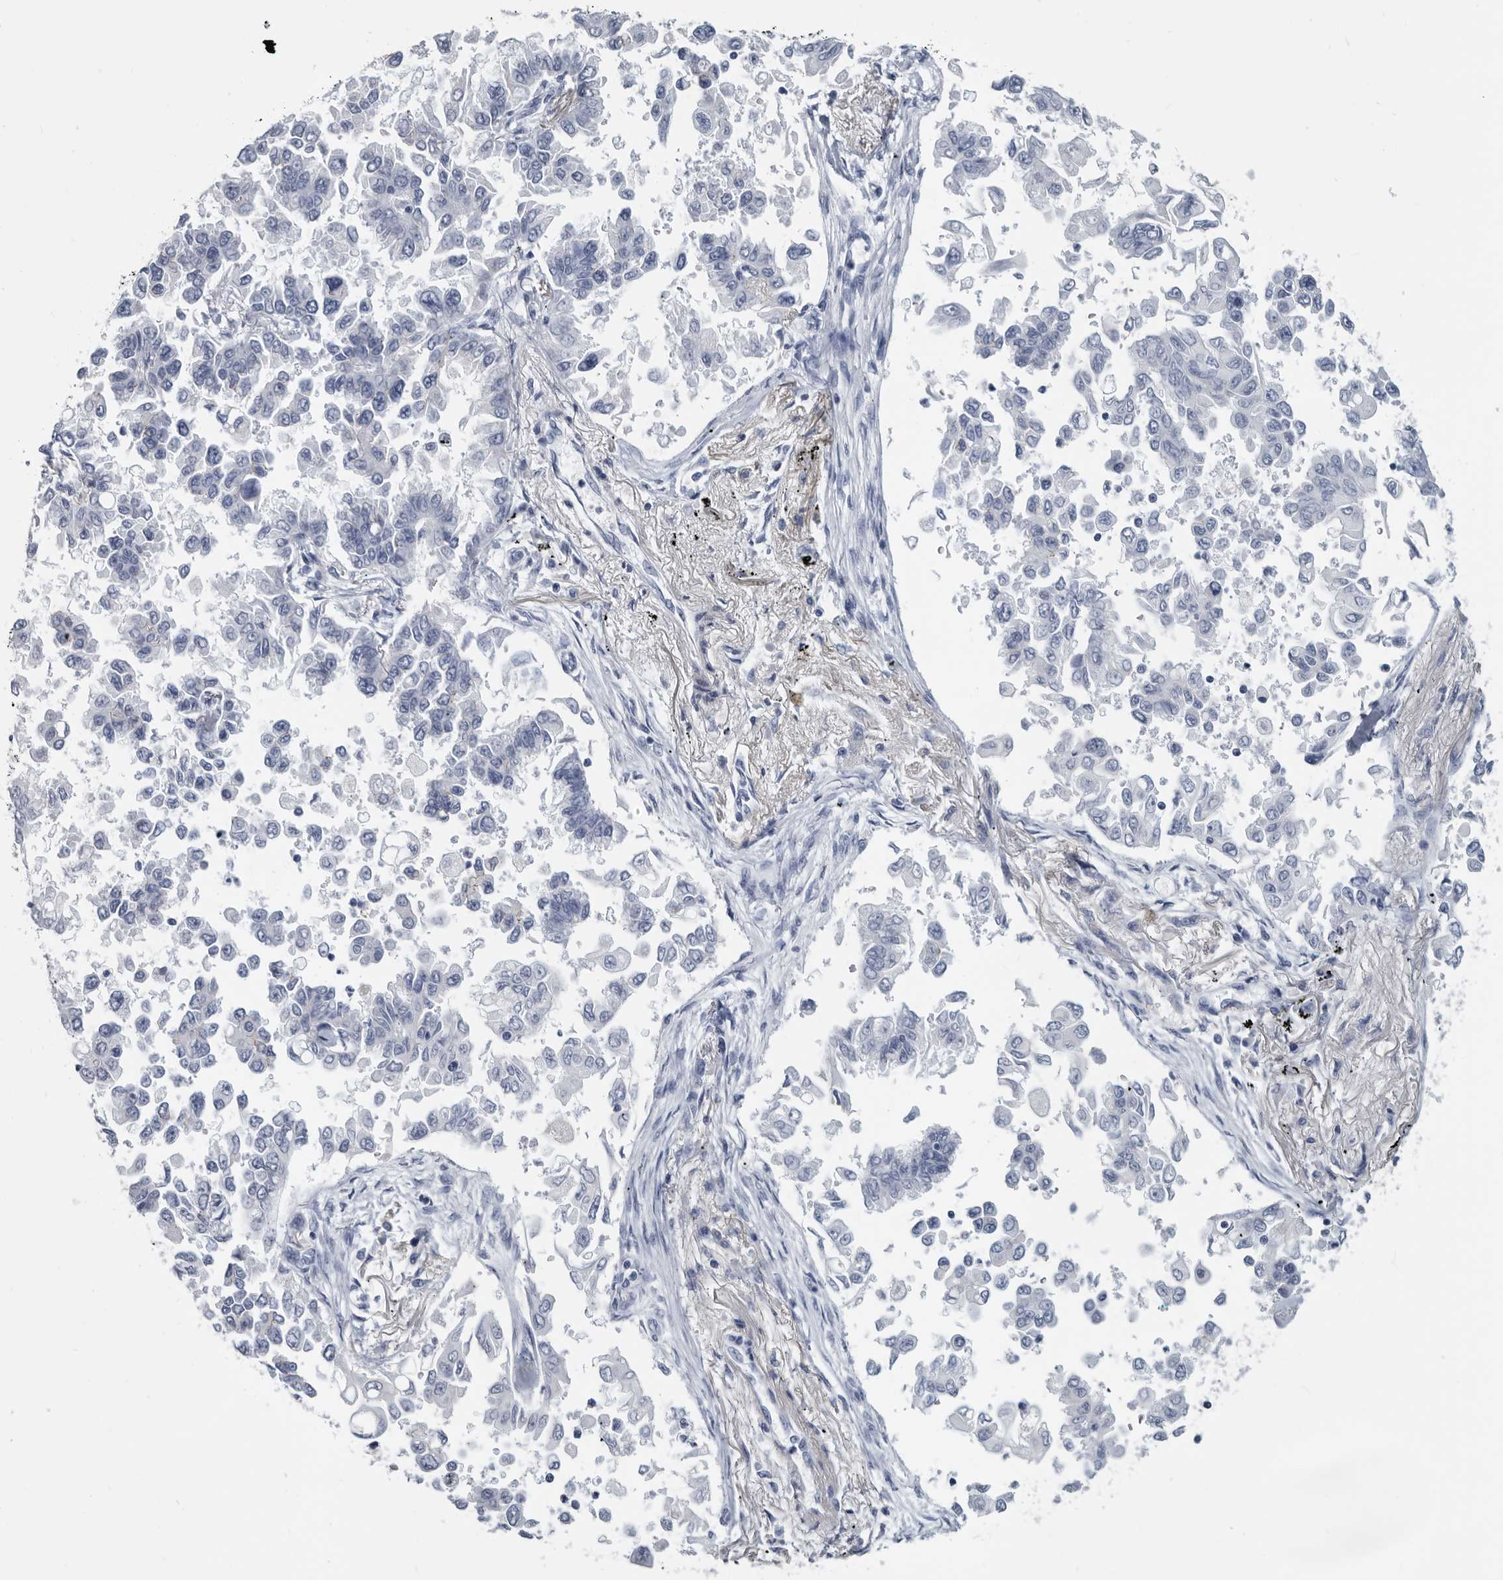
{"staining": {"intensity": "negative", "quantity": "none", "location": "none"}, "tissue": "lung cancer", "cell_type": "Tumor cells", "image_type": "cancer", "snomed": [{"axis": "morphology", "description": "Adenocarcinoma, NOS"}, {"axis": "topography", "description": "Lung"}], "caption": "Immunohistochemistry (IHC) photomicrograph of lung cancer (adenocarcinoma) stained for a protein (brown), which demonstrates no staining in tumor cells.", "gene": "WRAP73", "patient": {"sex": "female", "age": 67}}